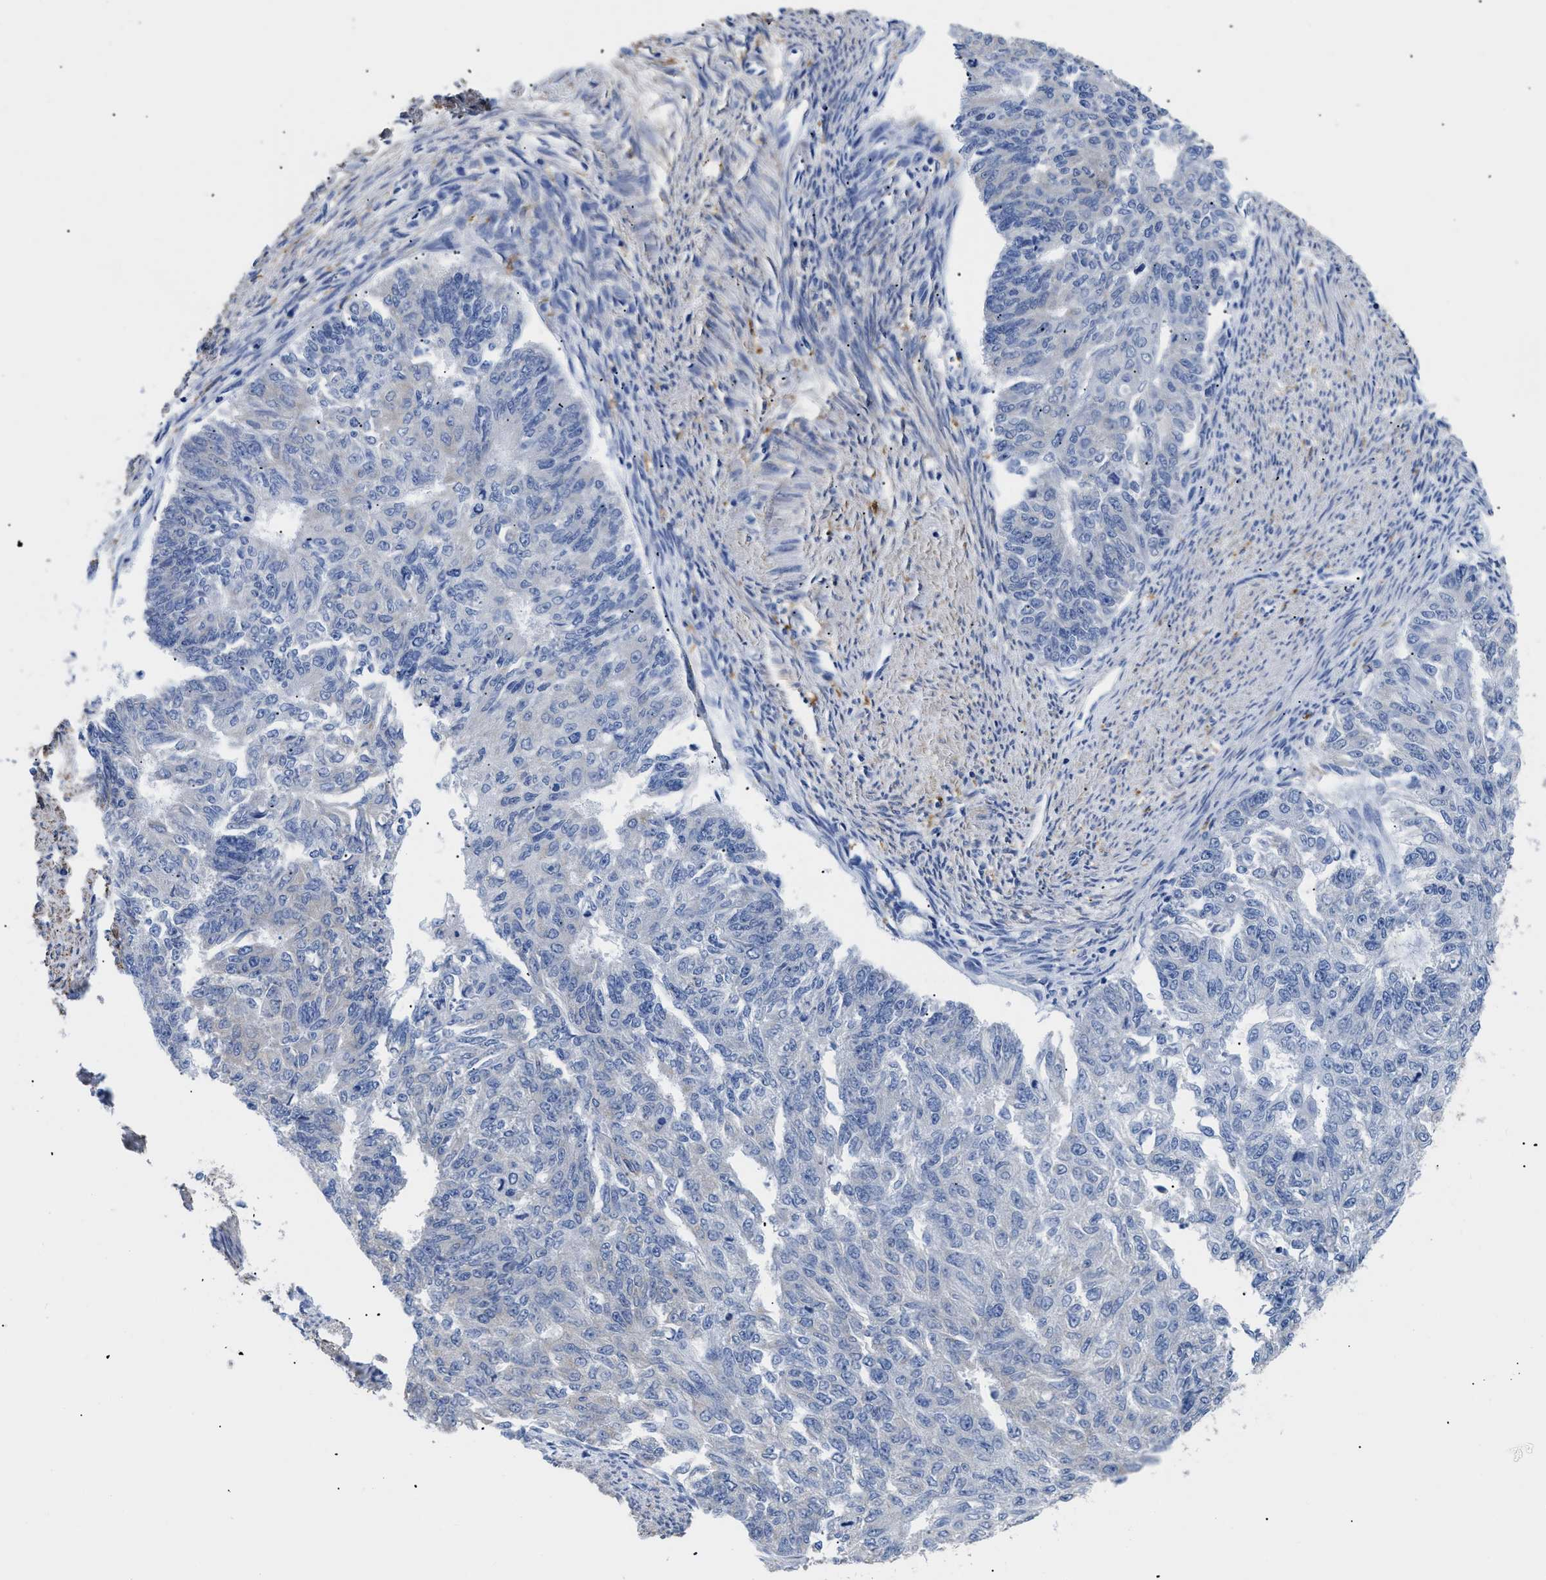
{"staining": {"intensity": "negative", "quantity": "none", "location": "none"}, "tissue": "endometrial cancer", "cell_type": "Tumor cells", "image_type": "cancer", "snomed": [{"axis": "morphology", "description": "Adenocarcinoma, NOS"}, {"axis": "topography", "description": "Endometrium"}], "caption": "This is an immunohistochemistry histopathology image of endometrial cancer (adenocarcinoma). There is no expression in tumor cells.", "gene": "HLA-DPA1", "patient": {"sex": "female", "age": 32}}